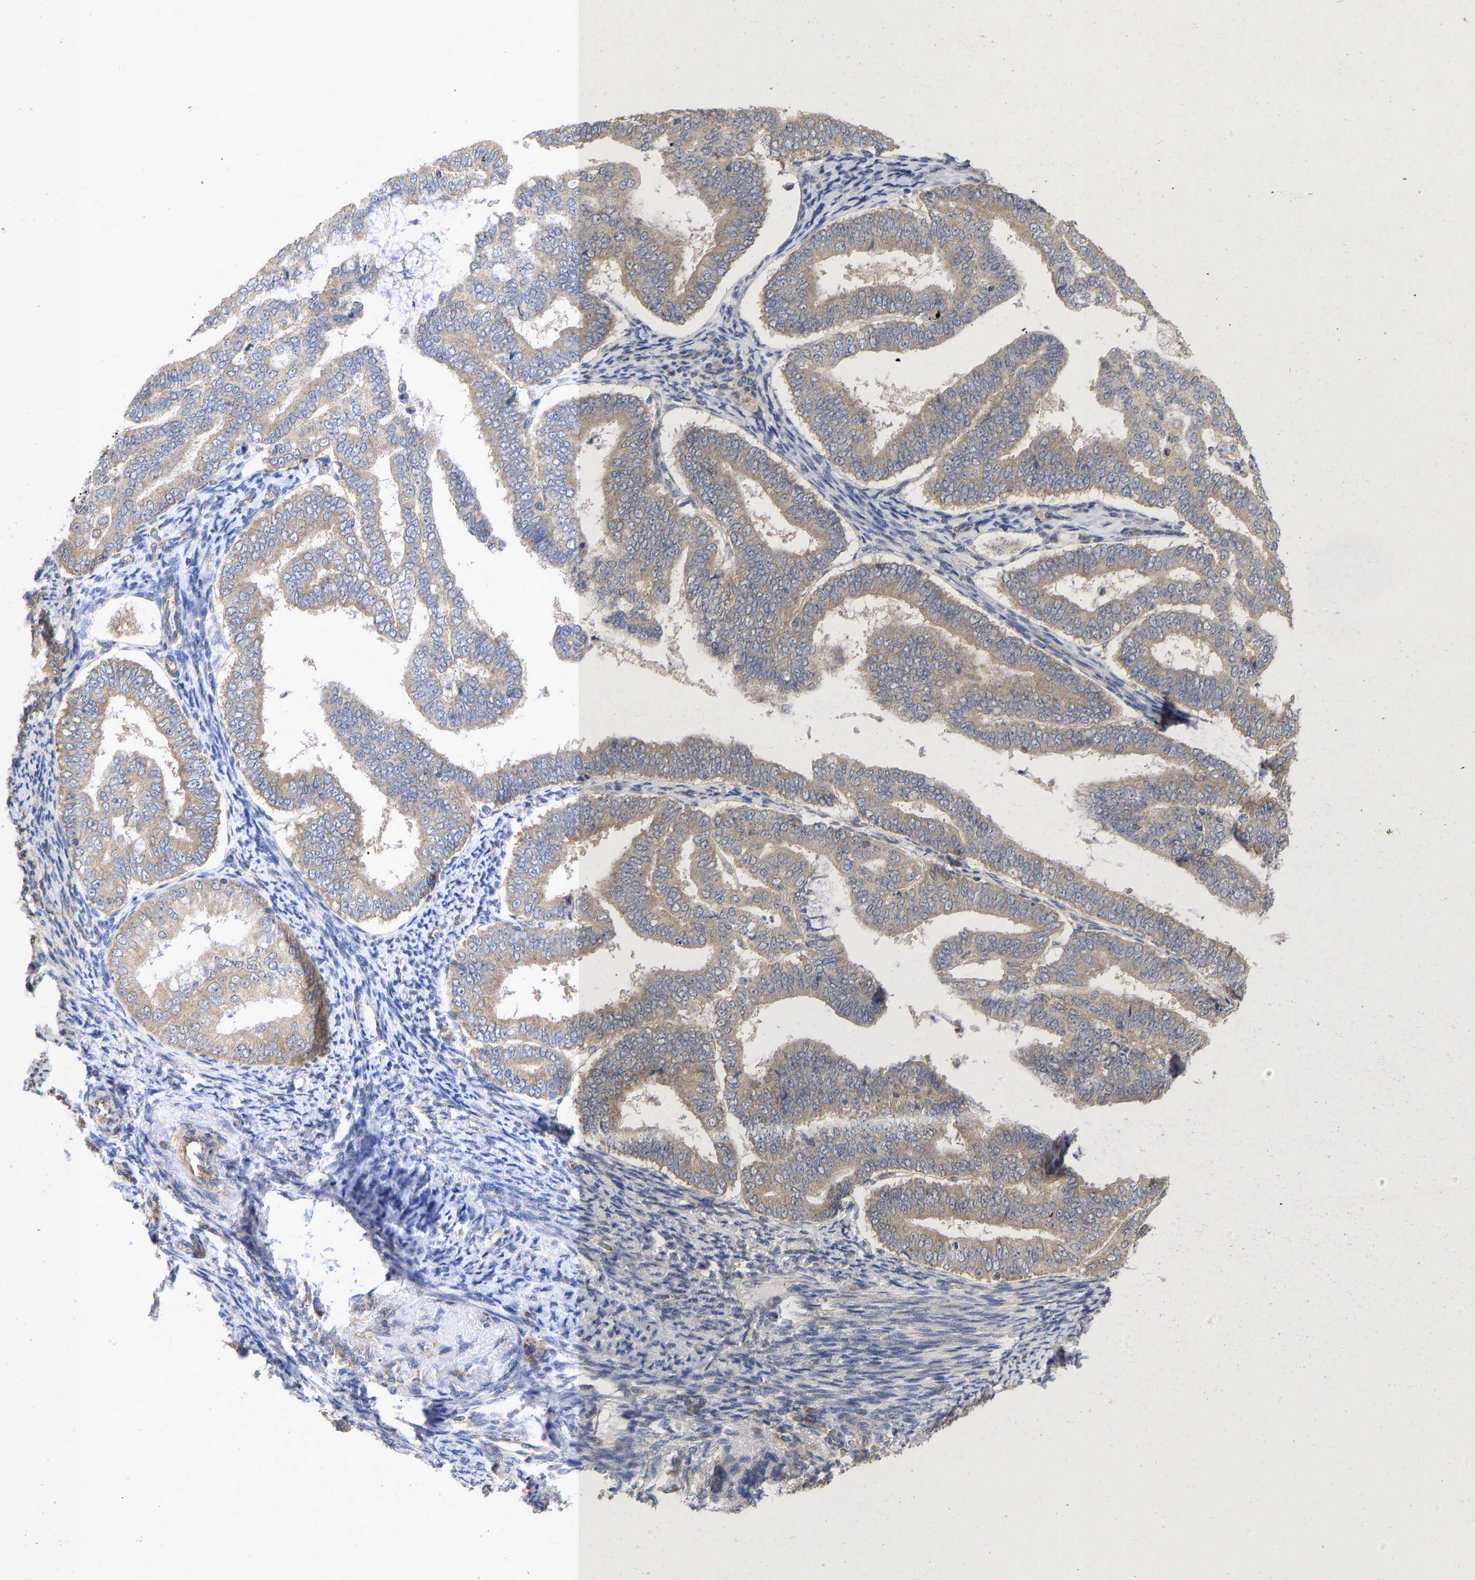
{"staining": {"intensity": "moderate", "quantity": ">75%", "location": "cytoplasmic/membranous"}, "tissue": "endometrial cancer", "cell_type": "Tumor cells", "image_type": "cancer", "snomed": [{"axis": "morphology", "description": "Adenocarcinoma, NOS"}, {"axis": "topography", "description": "Endometrium"}], "caption": "Adenocarcinoma (endometrial) stained with DAB IHC displays medium levels of moderate cytoplasmic/membranous positivity in approximately >75% of tumor cells.", "gene": "MAP2K3", "patient": {"sex": "female", "age": 63}}